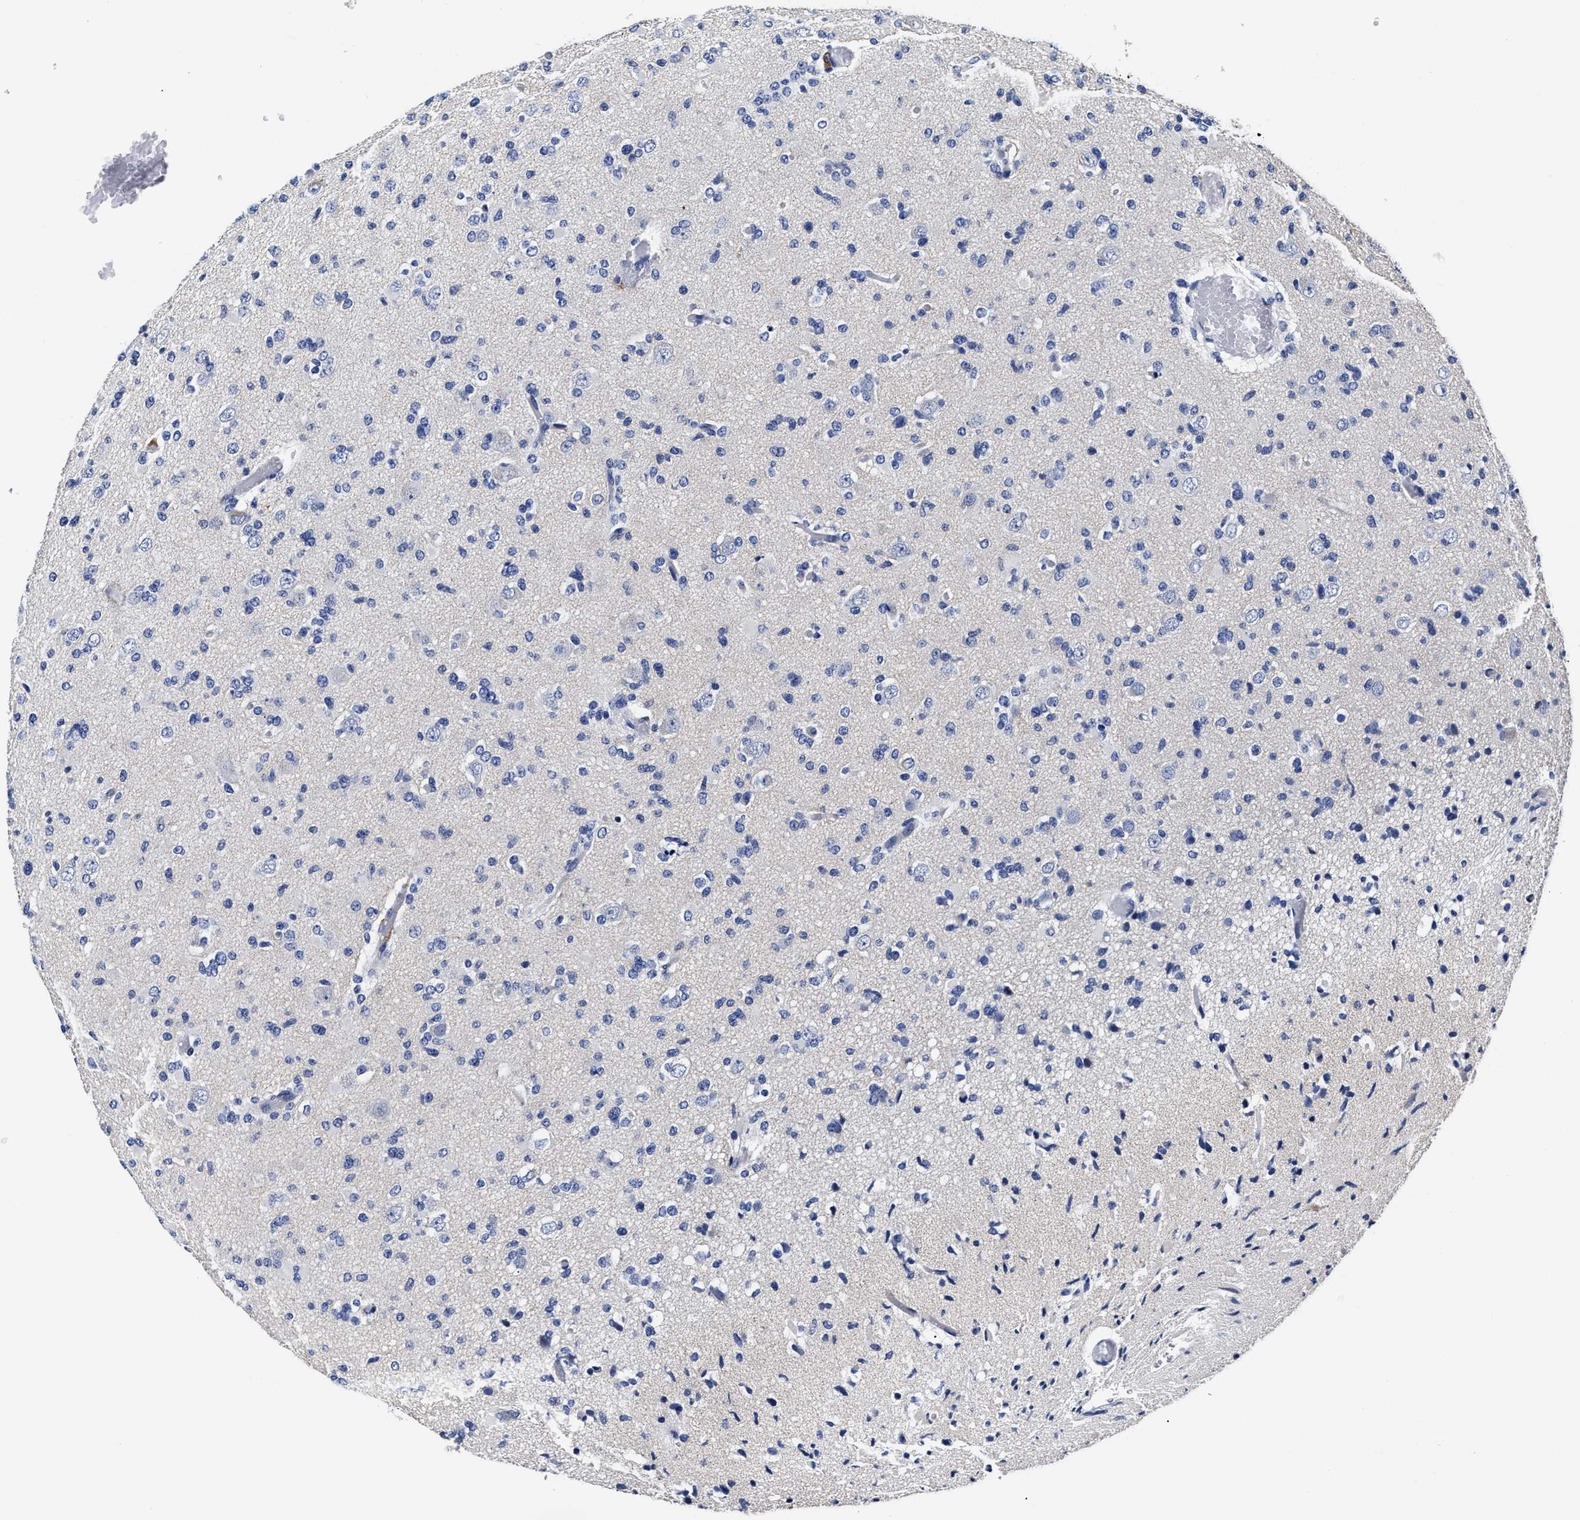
{"staining": {"intensity": "negative", "quantity": "none", "location": "none"}, "tissue": "glioma", "cell_type": "Tumor cells", "image_type": "cancer", "snomed": [{"axis": "morphology", "description": "Glioma, malignant, Low grade"}, {"axis": "topography", "description": "Brain"}], "caption": "Immunohistochemistry micrograph of glioma stained for a protein (brown), which reveals no staining in tumor cells.", "gene": "OLFML2A", "patient": {"sex": "female", "age": 22}}